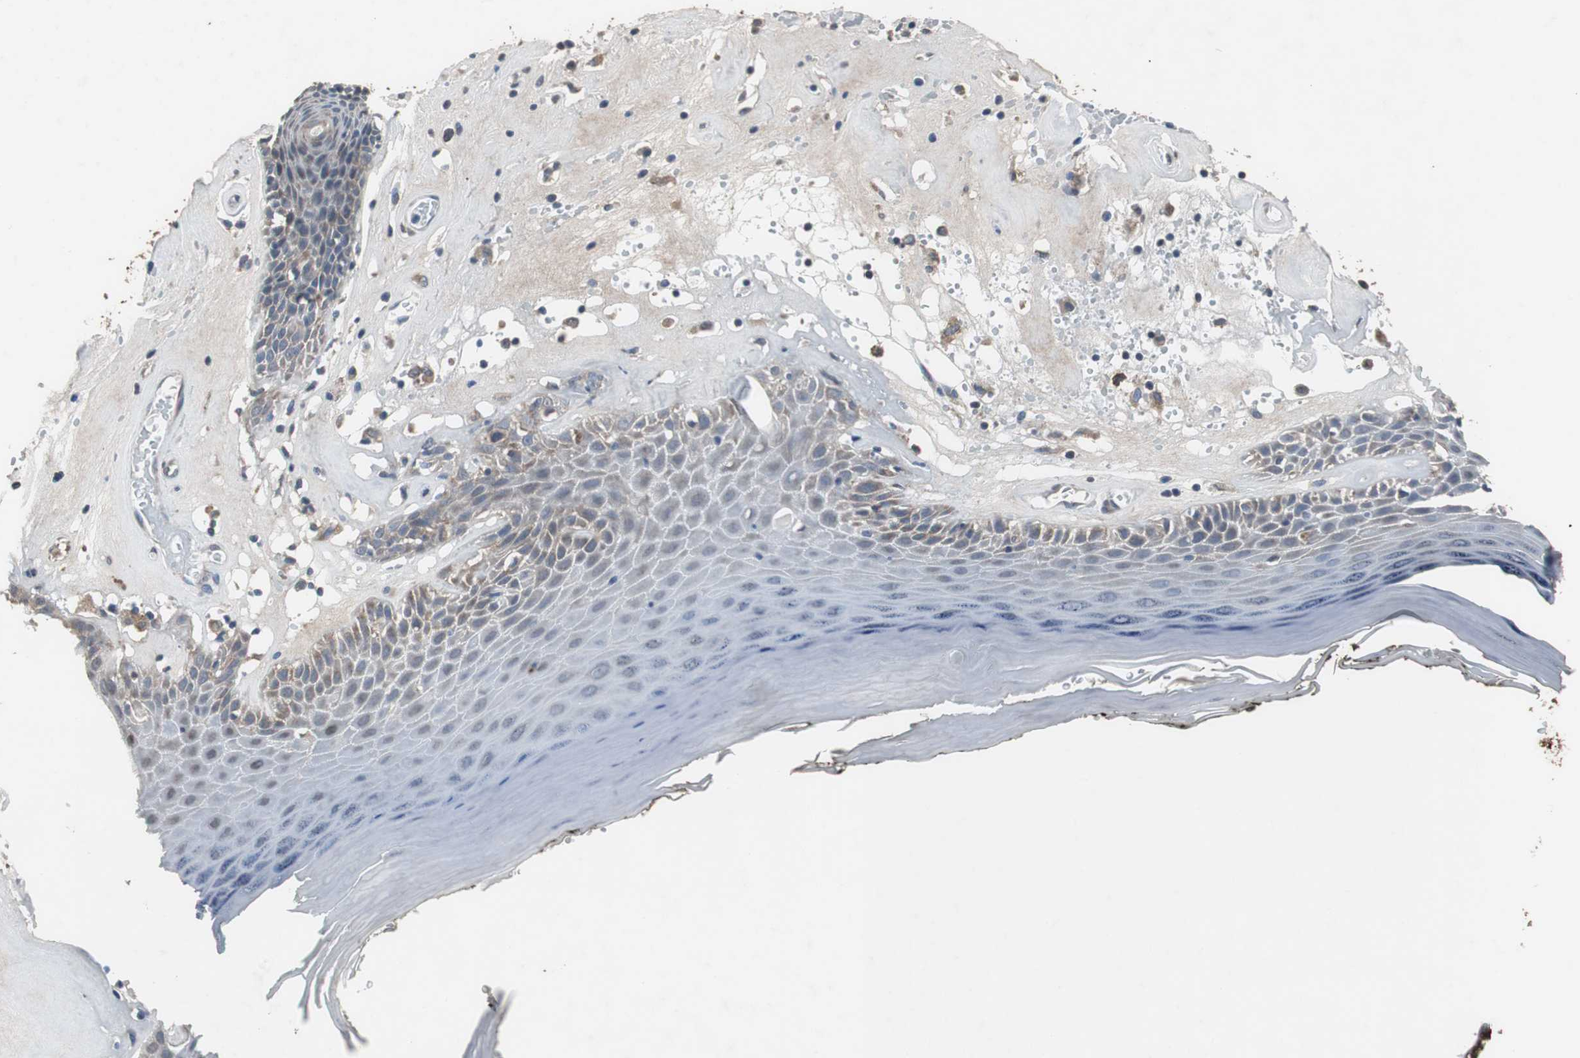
{"staining": {"intensity": "weak", "quantity": "25%-75%", "location": "cytoplasmic/membranous"}, "tissue": "skin", "cell_type": "Epidermal cells", "image_type": "normal", "snomed": [{"axis": "morphology", "description": "Normal tissue, NOS"}, {"axis": "morphology", "description": "Inflammation, NOS"}, {"axis": "topography", "description": "Vulva"}], "caption": "Immunohistochemistry micrograph of benign human skin stained for a protein (brown), which demonstrates low levels of weak cytoplasmic/membranous positivity in about 25%-75% of epidermal cells.", "gene": "USP10", "patient": {"sex": "female", "age": 84}}